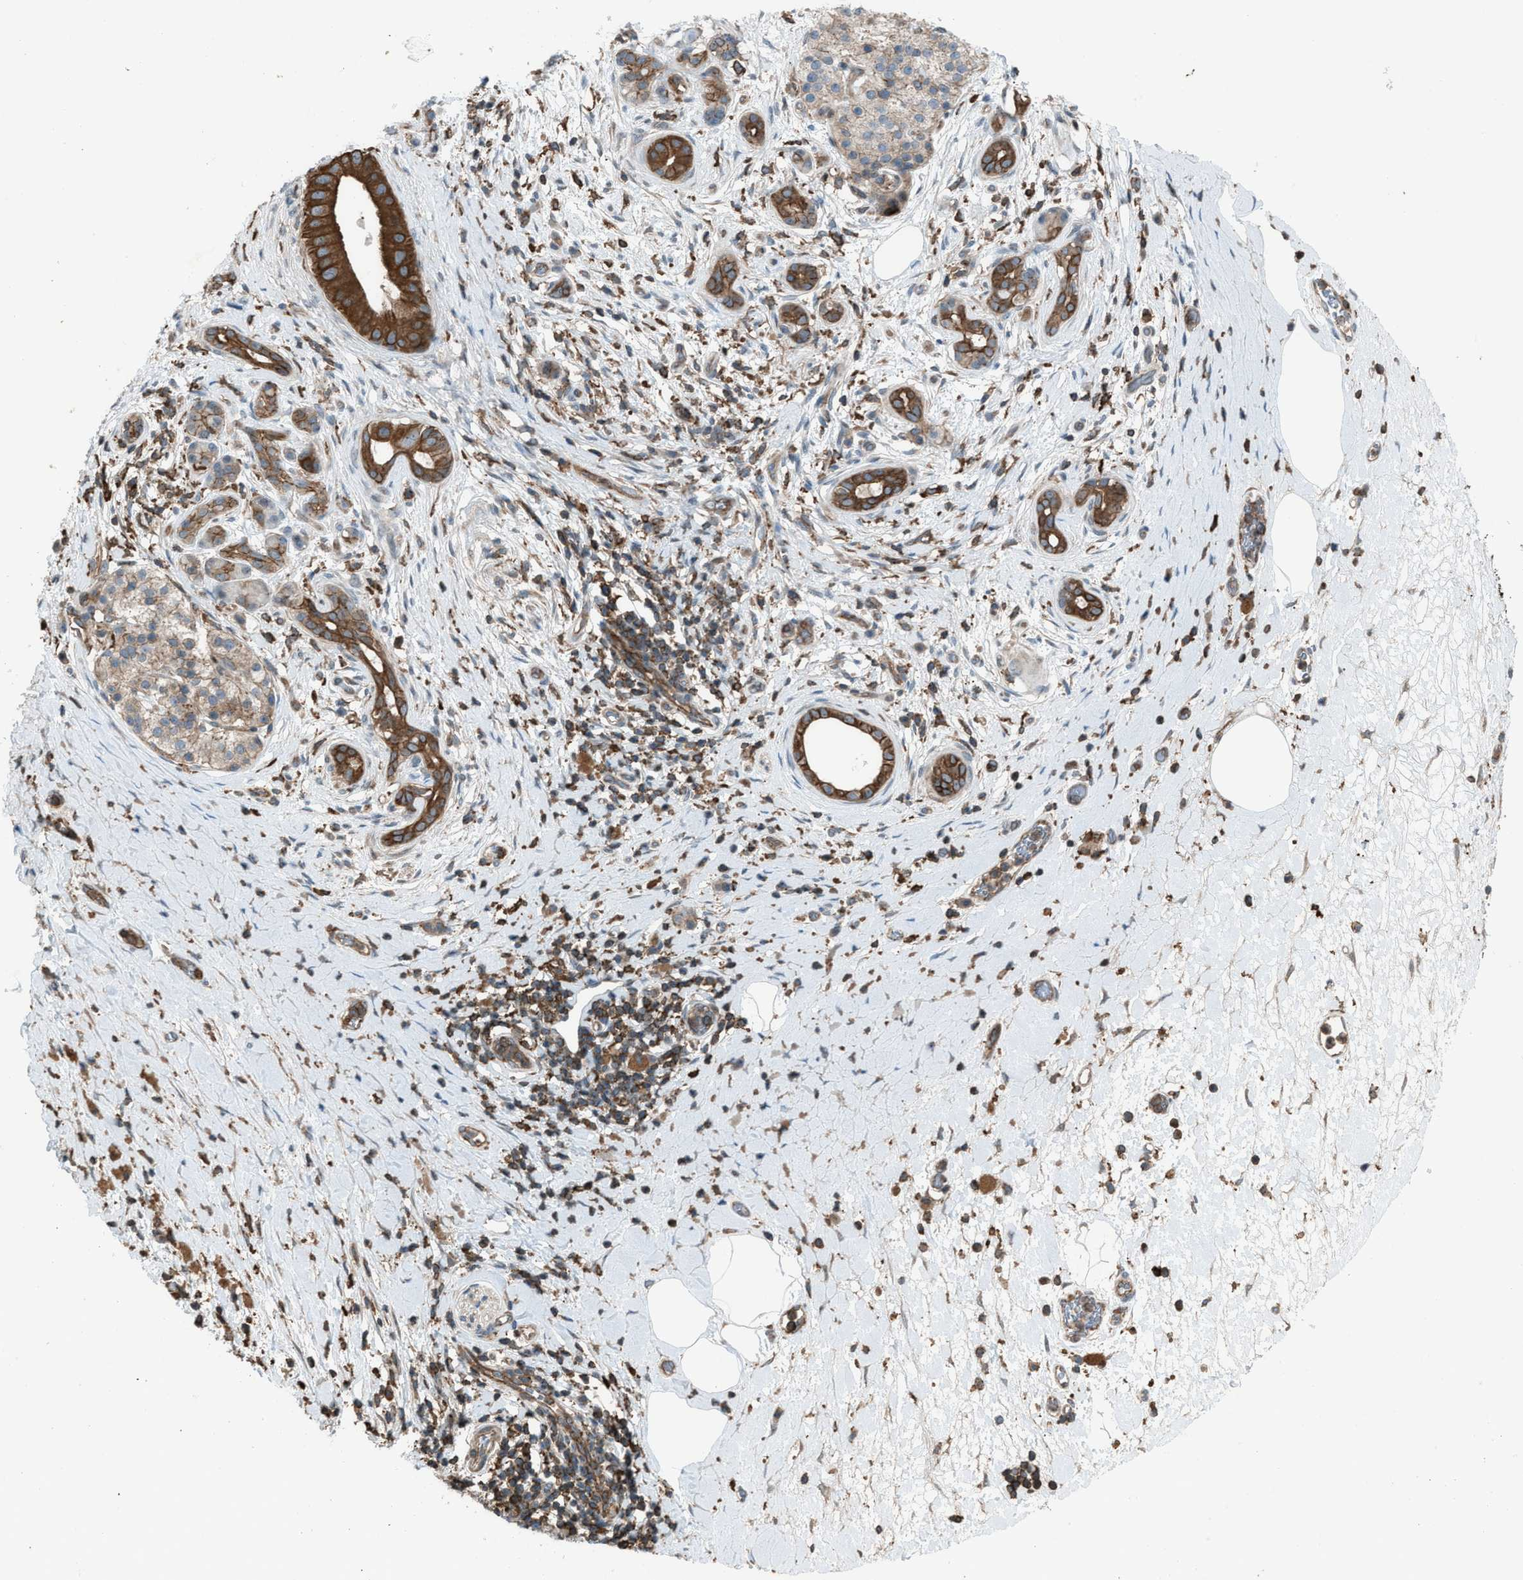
{"staining": {"intensity": "moderate", "quantity": ">75%", "location": "cytoplasmic/membranous"}, "tissue": "pancreatic cancer", "cell_type": "Tumor cells", "image_type": "cancer", "snomed": [{"axis": "morphology", "description": "Adenocarcinoma, NOS"}, {"axis": "topography", "description": "Pancreas"}], "caption": "Pancreatic adenocarcinoma was stained to show a protein in brown. There is medium levels of moderate cytoplasmic/membranous staining in about >75% of tumor cells.", "gene": "DYRK1A", "patient": {"sex": "male", "age": 55}}